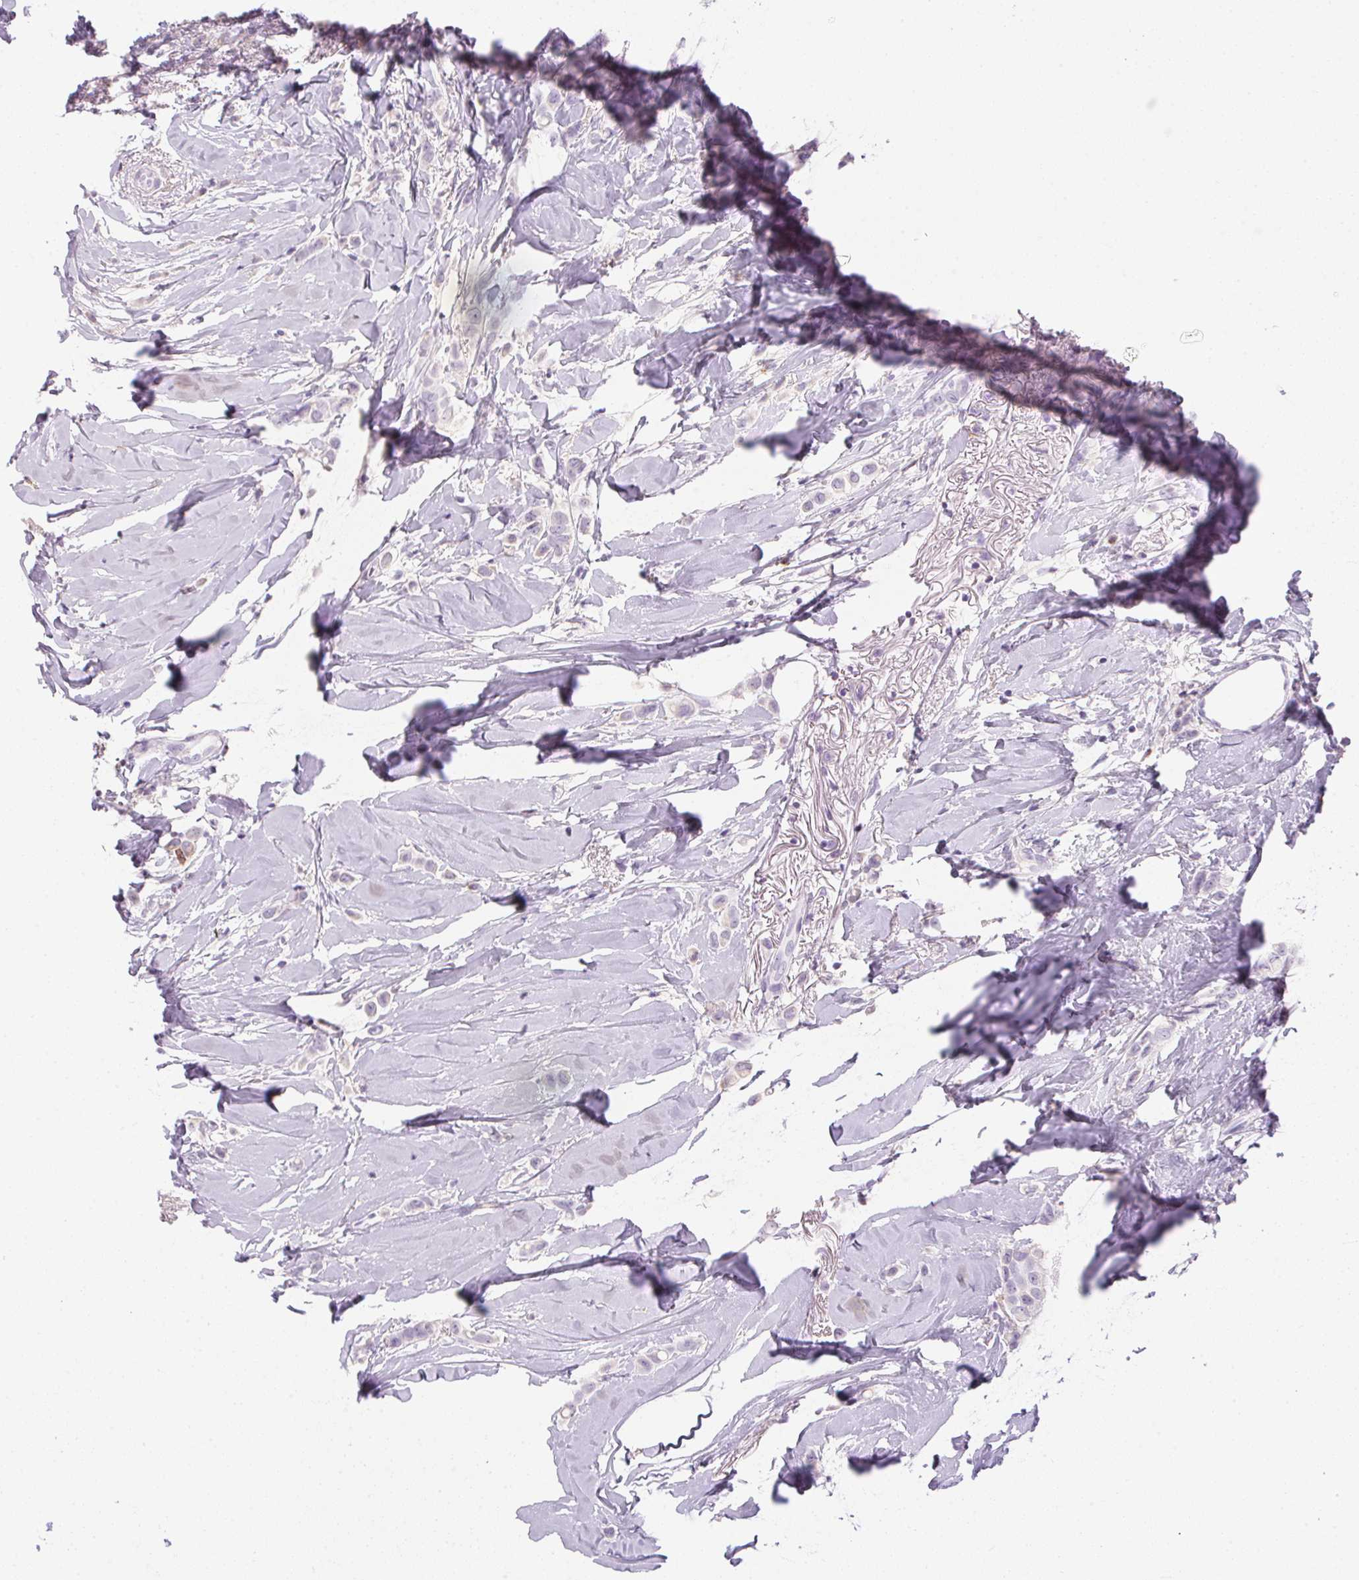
{"staining": {"intensity": "negative", "quantity": "none", "location": "none"}, "tissue": "breast cancer", "cell_type": "Tumor cells", "image_type": "cancer", "snomed": [{"axis": "morphology", "description": "Lobular carcinoma"}, {"axis": "topography", "description": "Breast"}], "caption": "Immunohistochemical staining of human breast cancer (lobular carcinoma) demonstrates no significant staining in tumor cells. (DAB IHC, high magnification).", "gene": "ECPAS", "patient": {"sex": "female", "age": 66}}